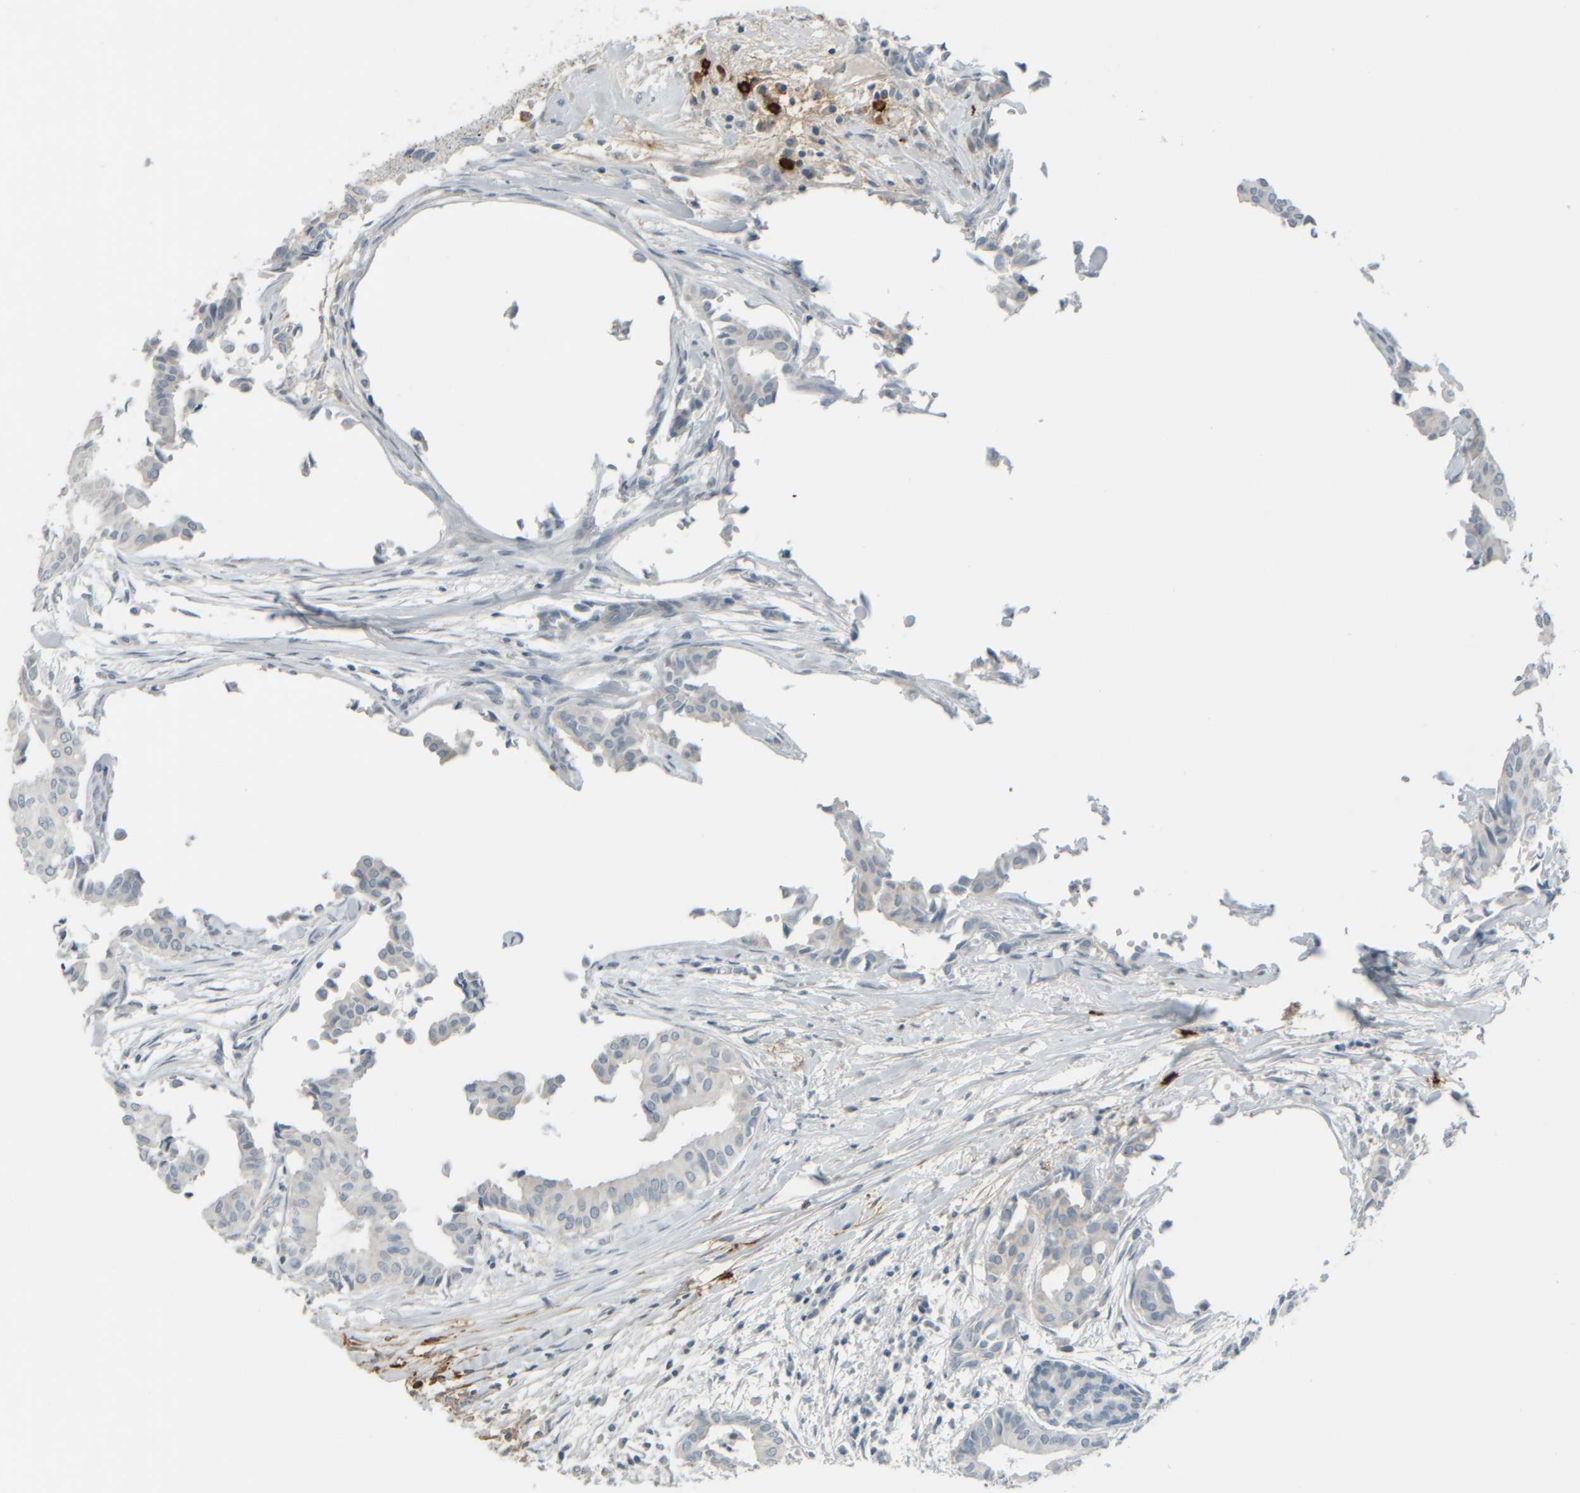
{"staining": {"intensity": "negative", "quantity": "none", "location": "none"}, "tissue": "head and neck cancer", "cell_type": "Tumor cells", "image_type": "cancer", "snomed": [{"axis": "morphology", "description": "Adenocarcinoma, NOS"}, {"axis": "topography", "description": "Salivary gland"}, {"axis": "topography", "description": "Head-Neck"}], "caption": "IHC histopathology image of human head and neck adenocarcinoma stained for a protein (brown), which shows no staining in tumor cells.", "gene": "TPSAB1", "patient": {"sex": "female", "age": 59}}